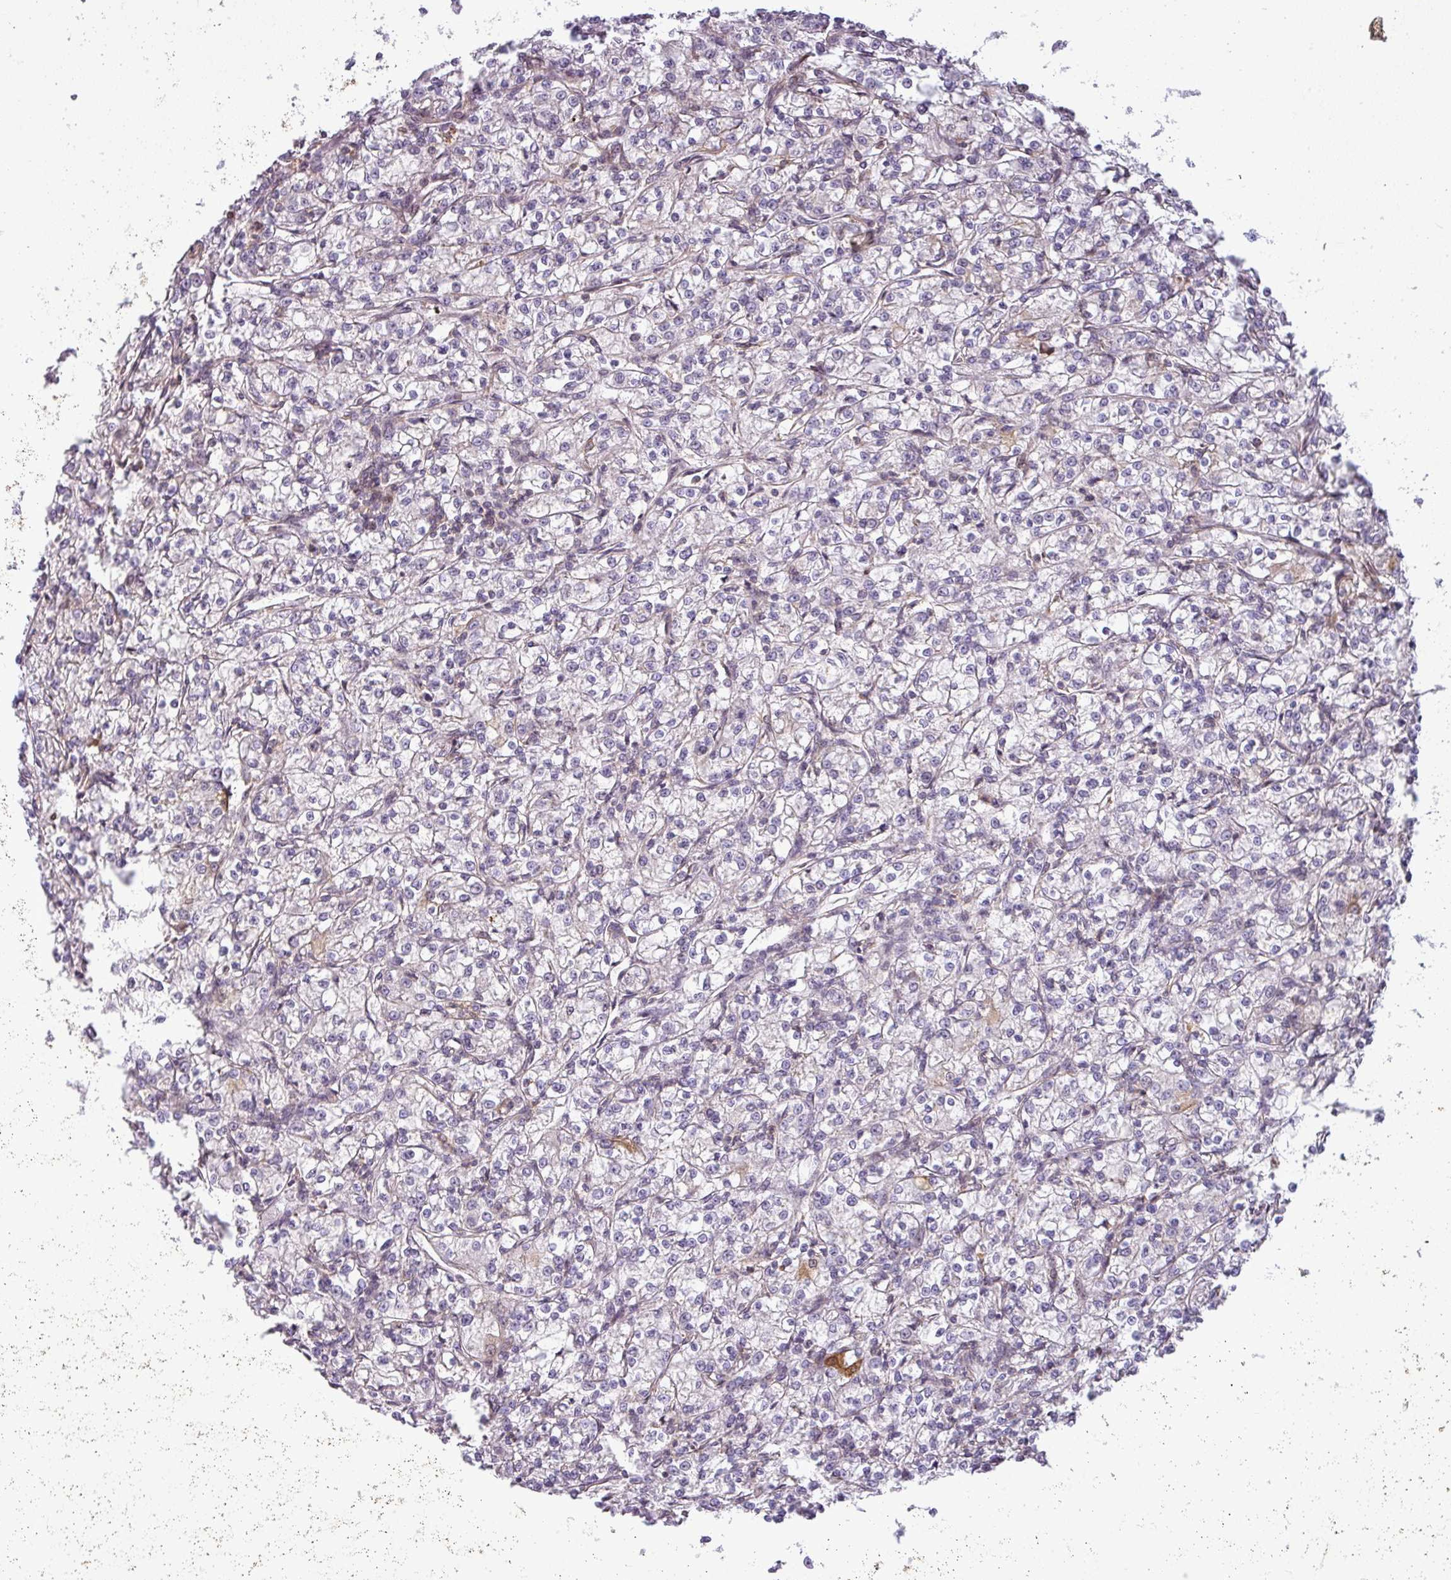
{"staining": {"intensity": "negative", "quantity": "none", "location": "none"}, "tissue": "renal cancer", "cell_type": "Tumor cells", "image_type": "cancer", "snomed": [{"axis": "morphology", "description": "Adenocarcinoma, NOS"}, {"axis": "topography", "description": "Kidney"}], "caption": "Tumor cells are negative for brown protein staining in renal cancer.", "gene": "ZNF835", "patient": {"sex": "female", "age": 59}}